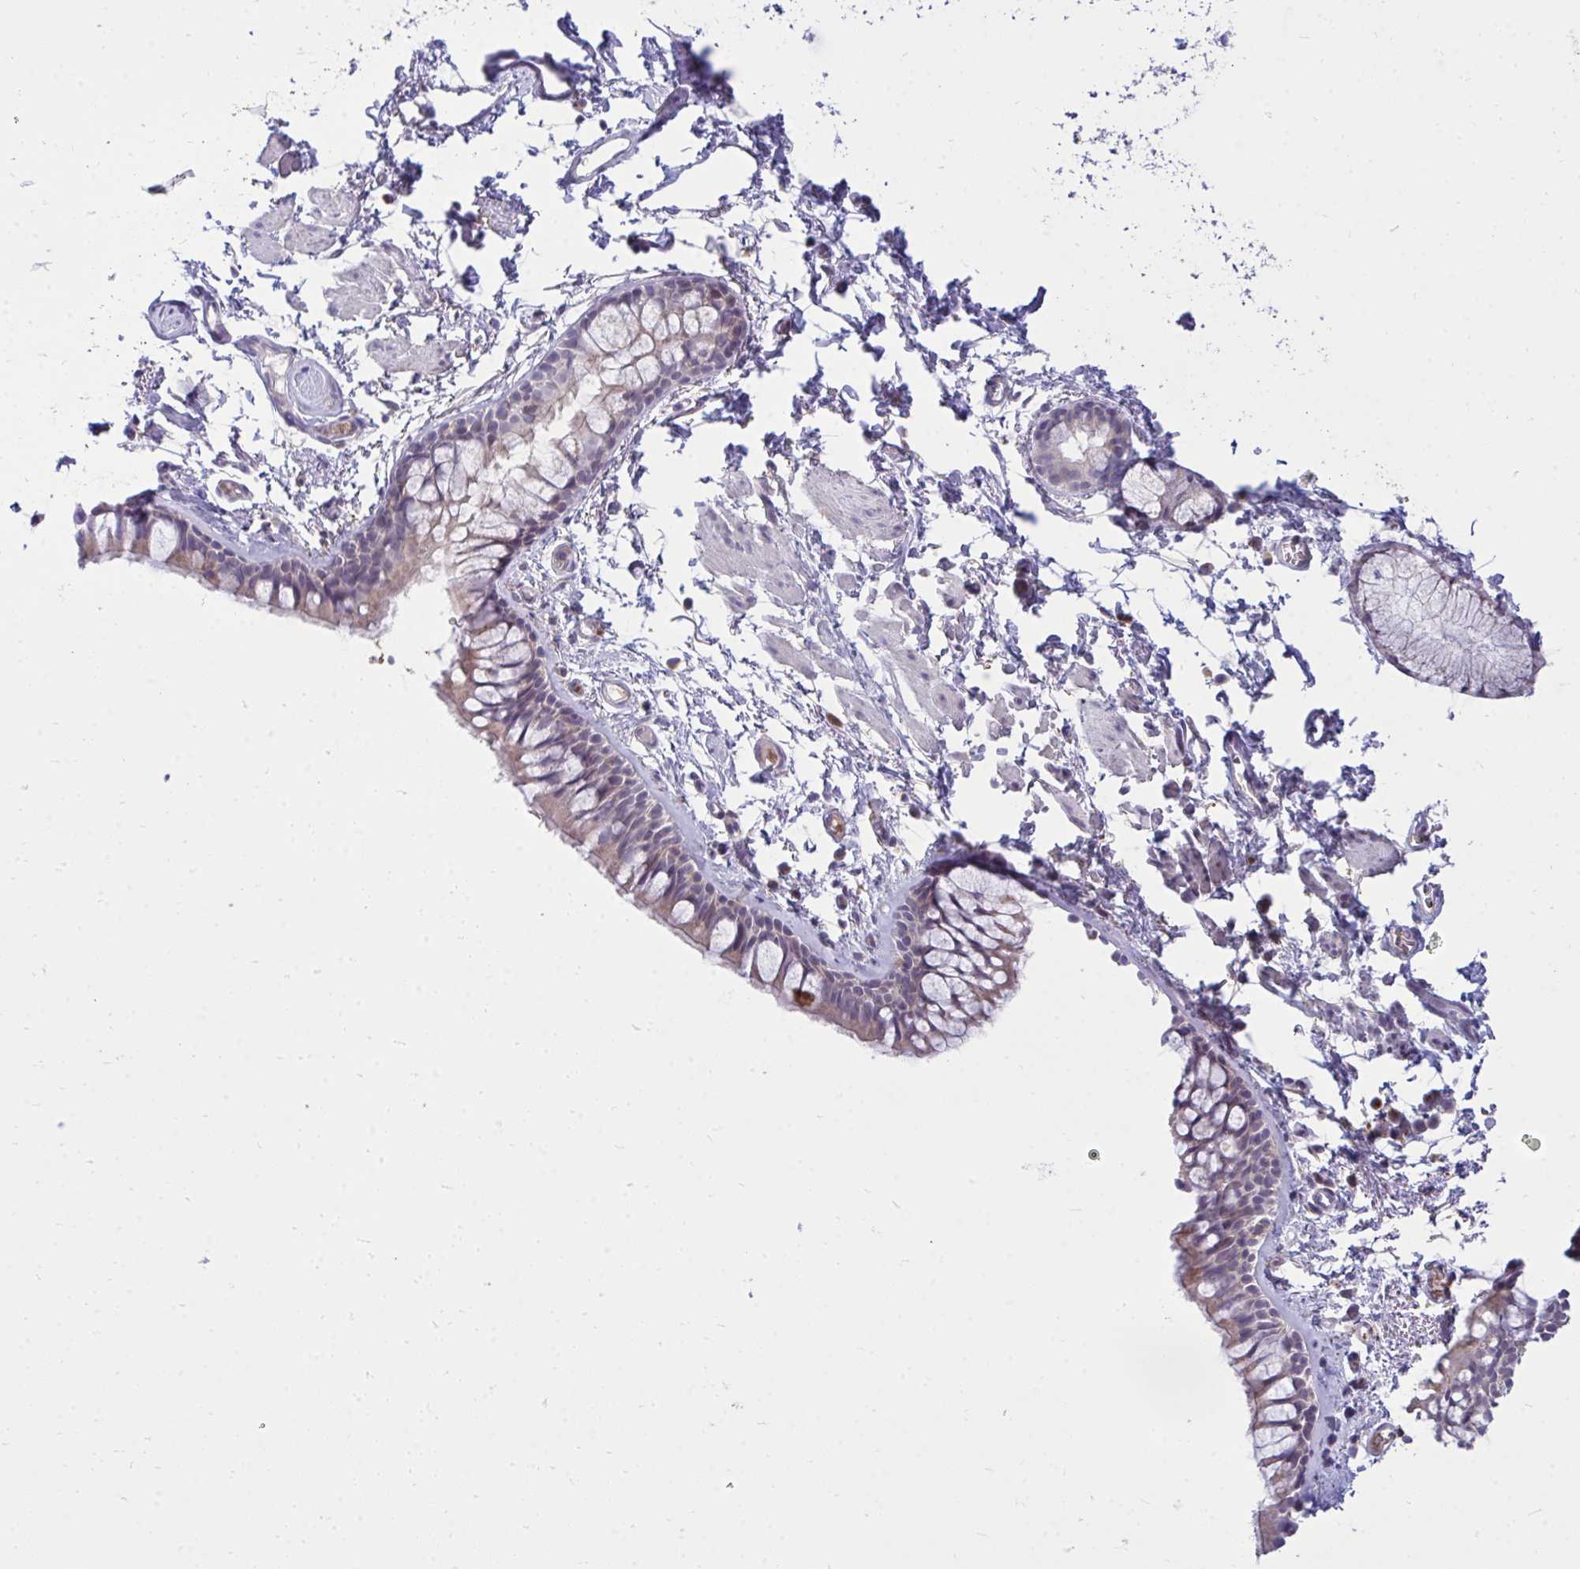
{"staining": {"intensity": "weak", "quantity": "25%-75%", "location": "cytoplasmic/membranous"}, "tissue": "bronchus", "cell_type": "Respiratory epithelial cells", "image_type": "normal", "snomed": [{"axis": "morphology", "description": "Normal tissue, NOS"}, {"axis": "topography", "description": "Cartilage tissue"}, {"axis": "topography", "description": "Bronchus"}], "caption": "Protein staining displays weak cytoplasmic/membranous positivity in approximately 25%-75% of respiratory epithelial cells in benign bronchus.", "gene": "ZSCAN25", "patient": {"sex": "female", "age": 79}}